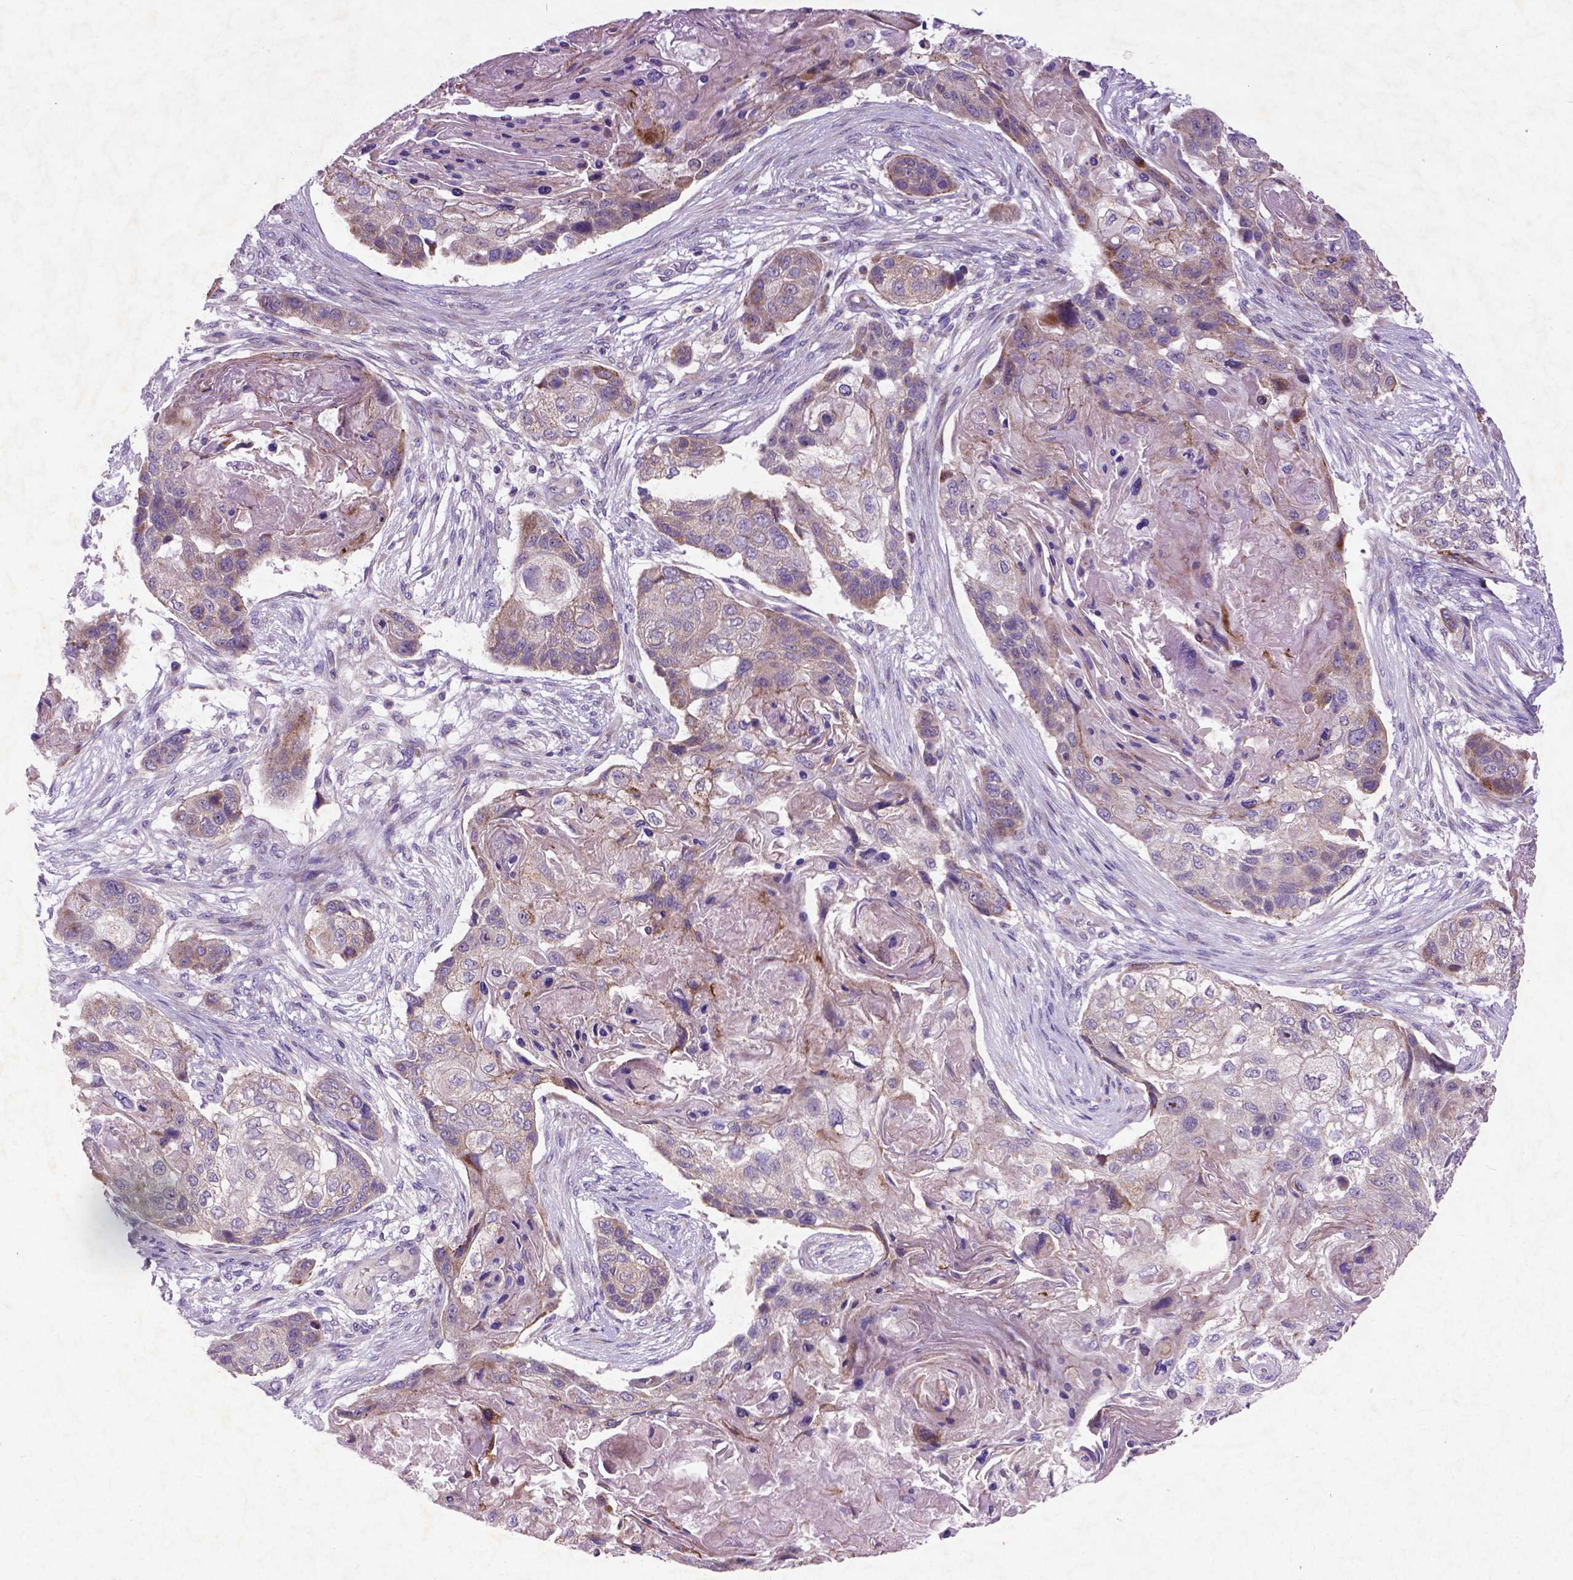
{"staining": {"intensity": "moderate", "quantity": "<25%", "location": "cytoplasmic/membranous"}, "tissue": "lung cancer", "cell_type": "Tumor cells", "image_type": "cancer", "snomed": [{"axis": "morphology", "description": "Squamous cell carcinoma, NOS"}, {"axis": "topography", "description": "Lung"}], "caption": "Moderate cytoplasmic/membranous protein expression is seen in approximately <25% of tumor cells in squamous cell carcinoma (lung). The protein of interest is stained brown, and the nuclei are stained in blue (DAB (3,3'-diaminobenzidine) IHC with brightfield microscopy, high magnification).", "gene": "ATG4D", "patient": {"sex": "male", "age": 69}}